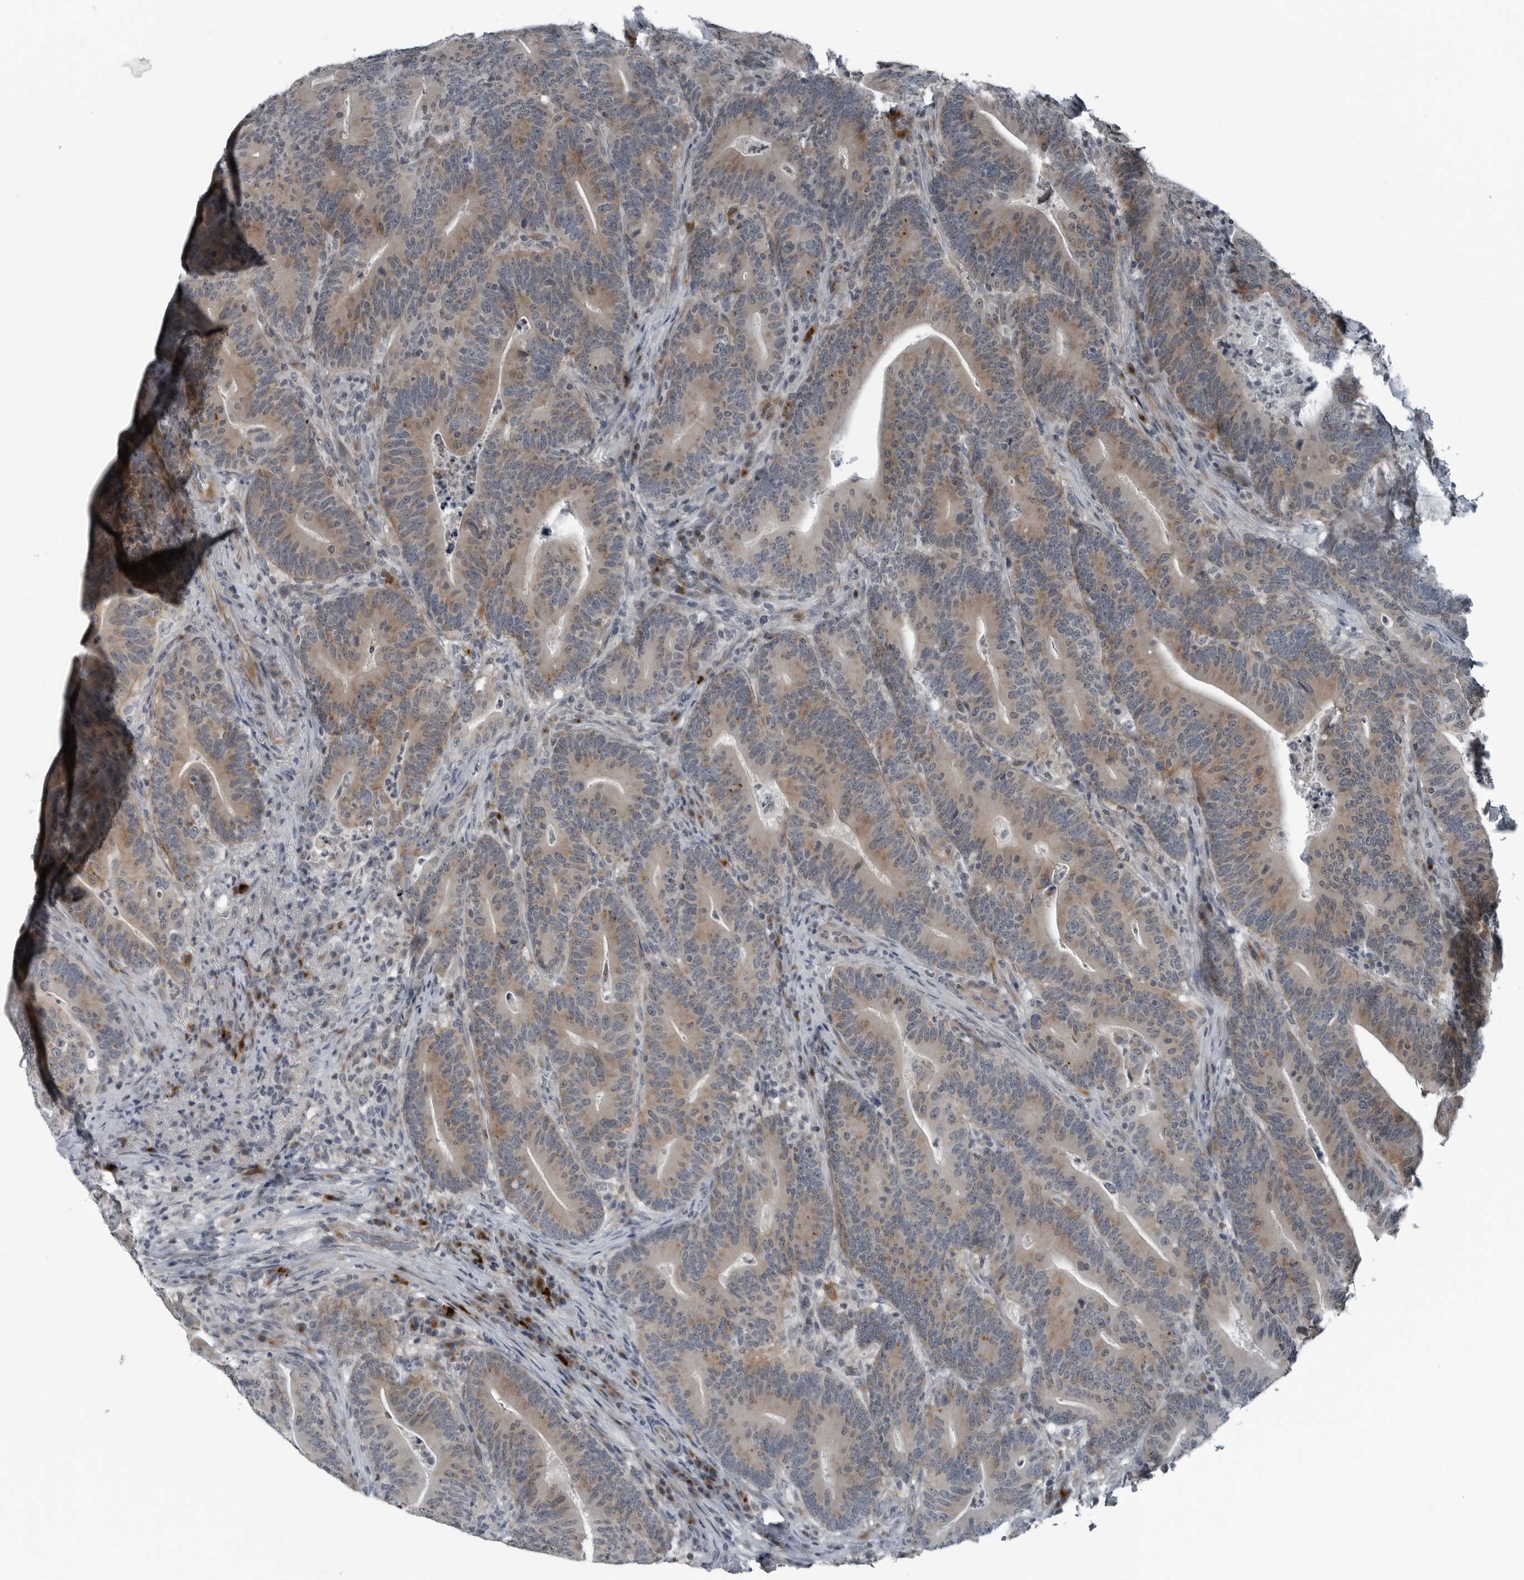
{"staining": {"intensity": "moderate", "quantity": "25%-75%", "location": "cytoplasmic/membranous"}, "tissue": "colorectal cancer", "cell_type": "Tumor cells", "image_type": "cancer", "snomed": [{"axis": "morphology", "description": "Adenocarcinoma, NOS"}, {"axis": "topography", "description": "Colon"}], "caption": "Immunohistochemical staining of human colorectal adenocarcinoma exhibits medium levels of moderate cytoplasmic/membranous protein expression in about 25%-75% of tumor cells.", "gene": "GAK", "patient": {"sex": "female", "age": 66}}